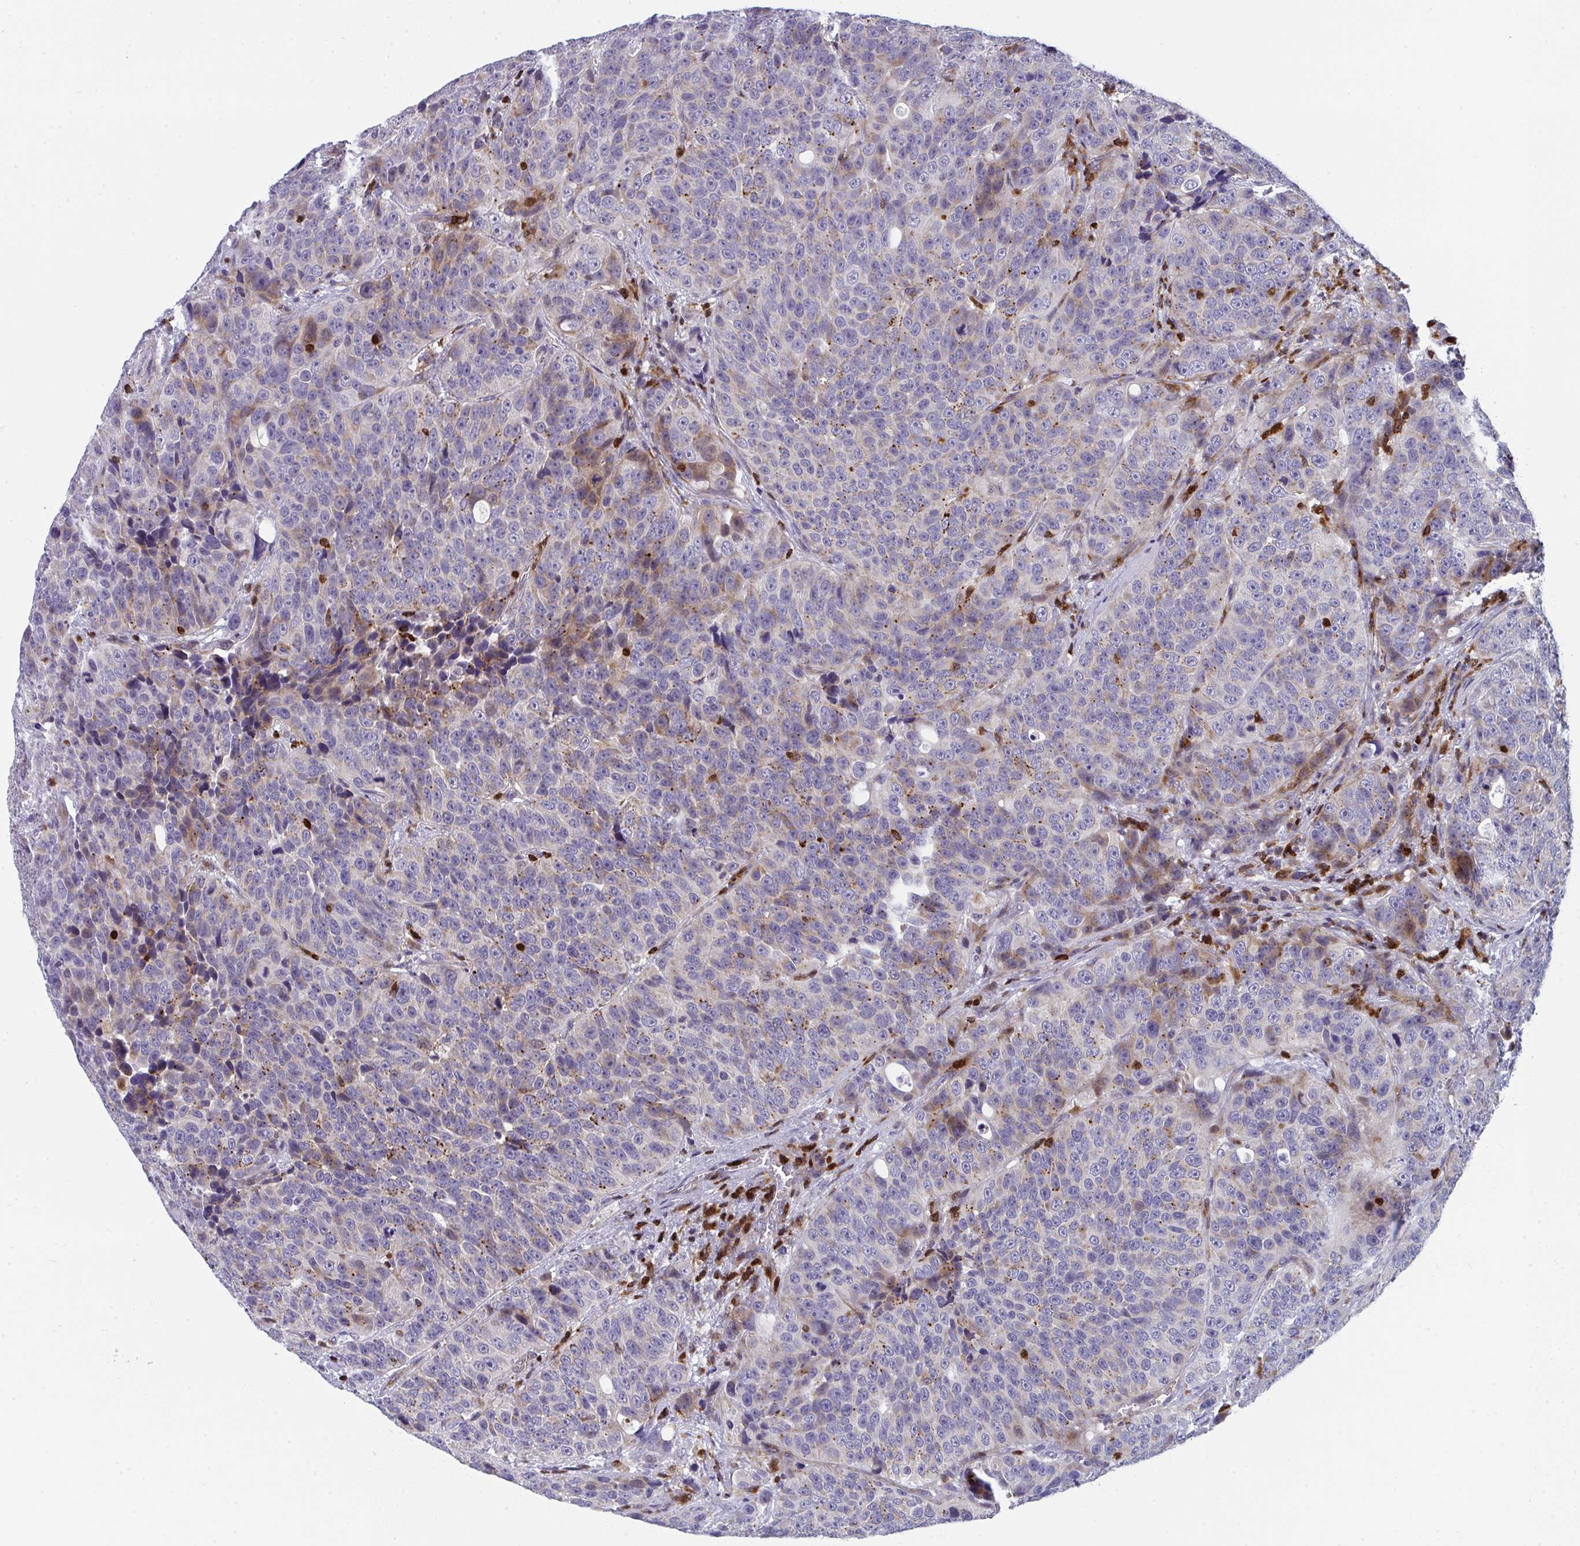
{"staining": {"intensity": "moderate", "quantity": "<25%", "location": "cytoplasmic/membranous"}, "tissue": "urothelial cancer", "cell_type": "Tumor cells", "image_type": "cancer", "snomed": [{"axis": "morphology", "description": "Urothelial carcinoma, NOS"}, {"axis": "topography", "description": "Urinary bladder"}], "caption": "A brown stain shows moderate cytoplasmic/membranous staining of a protein in urothelial cancer tumor cells.", "gene": "AOC2", "patient": {"sex": "male", "age": 52}}